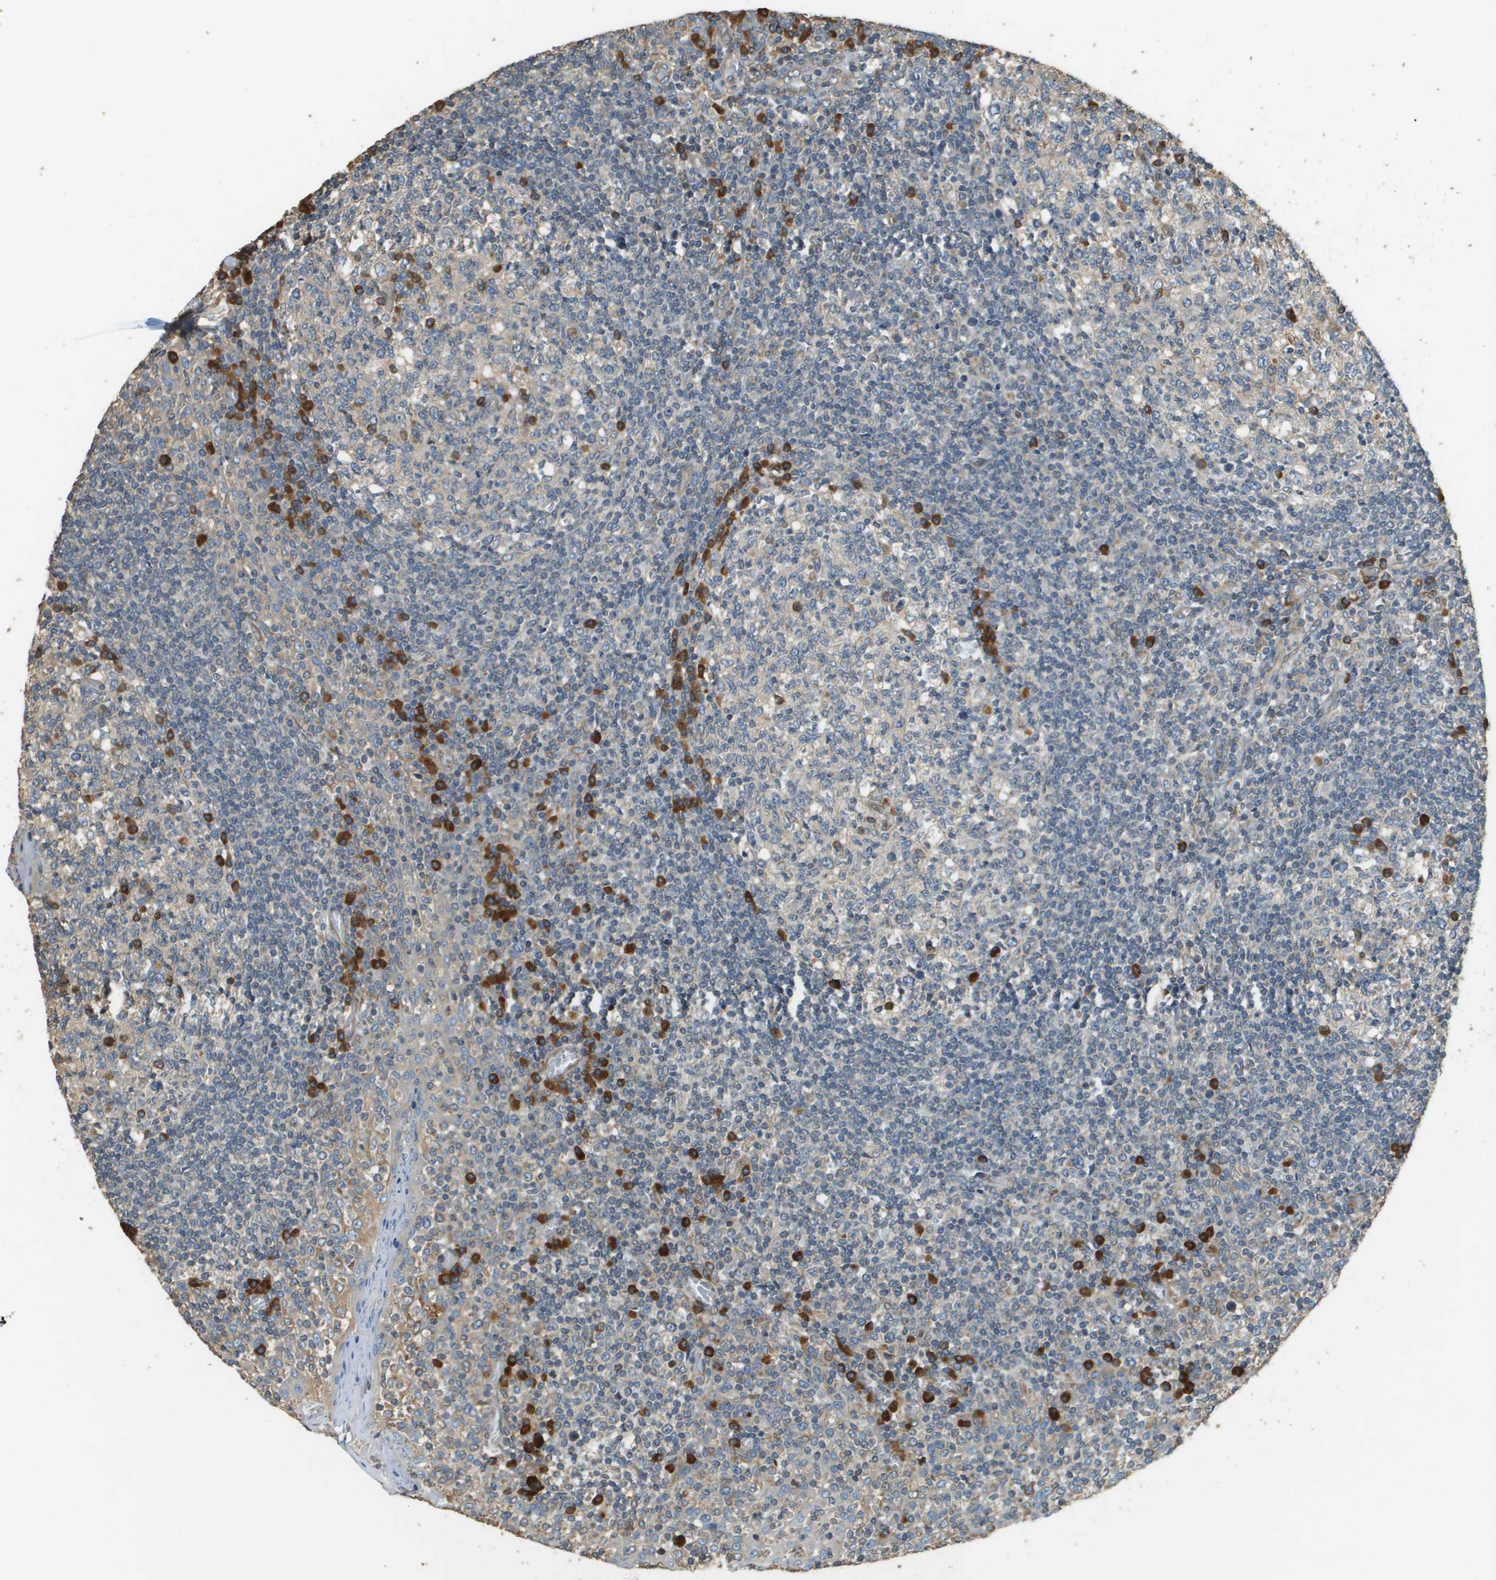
{"staining": {"intensity": "strong", "quantity": "<25%", "location": "cytoplasmic/membranous"}, "tissue": "tonsil", "cell_type": "Germinal center cells", "image_type": "normal", "snomed": [{"axis": "morphology", "description": "Normal tissue, NOS"}, {"axis": "topography", "description": "Tonsil"}], "caption": "Immunohistochemistry (IHC) photomicrograph of benign tonsil: tonsil stained using immunohistochemistry reveals medium levels of strong protein expression localized specifically in the cytoplasmic/membranous of germinal center cells, appearing as a cytoplasmic/membranous brown color.", "gene": "DNAJB11", "patient": {"sex": "female", "age": 19}}